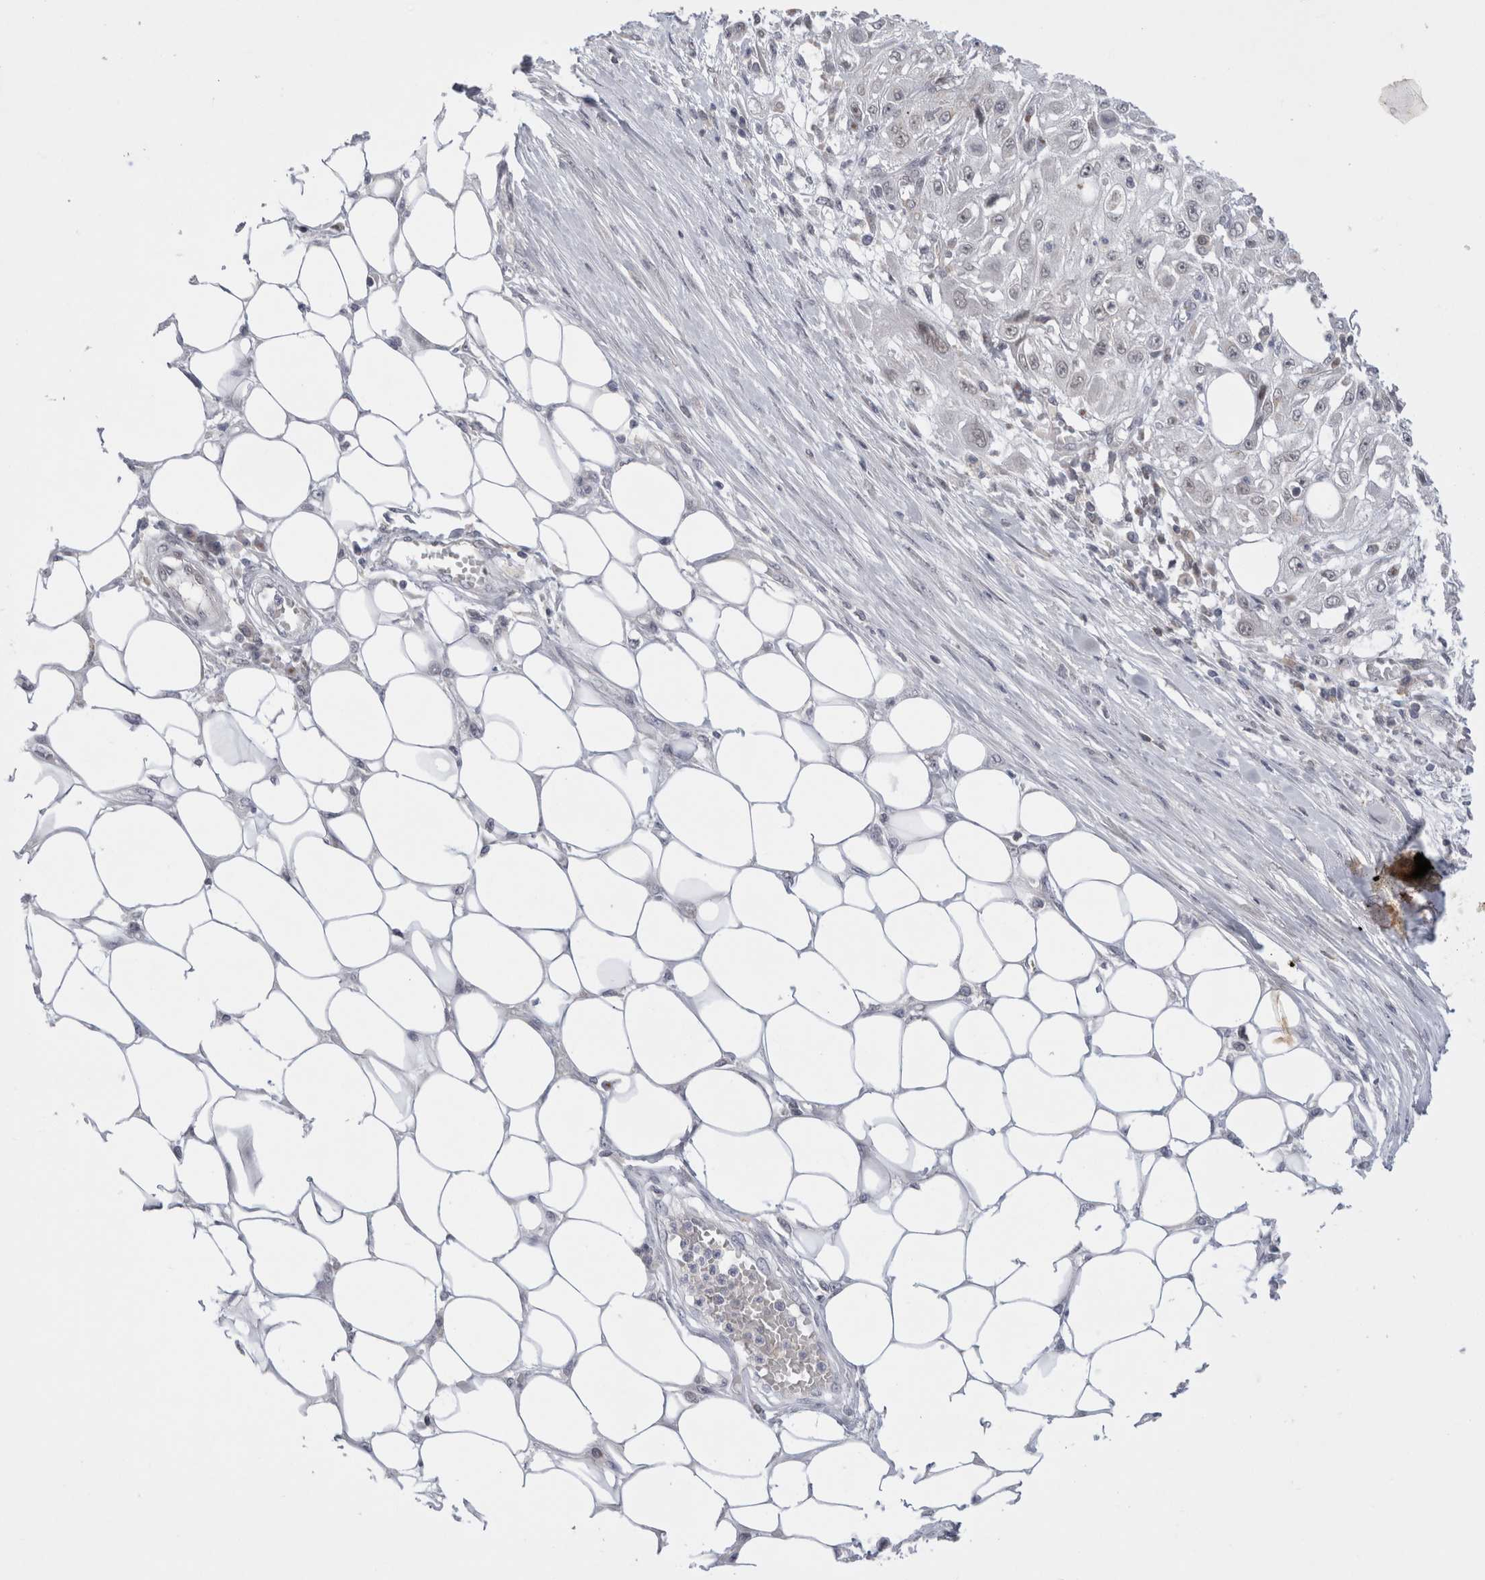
{"staining": {"intensity": "negative", "quantity": "none", "location": "none"}, "tissue": "skin cancer", "cell_type": "Tumor cells", "image_type": "cancer", "snomed": [{"axis": "morphology", "description": "Squamous cell carcinoma, NOS"}, {"axis": "morphology", "description": "Squamous cell carcinoma, metastatic, NOS"}, {"axis": "topography", "description": "Skin"}, {"axis": "topography", "description": "Lymph node"}], "caption": "Skin metastatic squamous cell carcinoma stained for a protein using immunohistochemistry shows no positivity tumor cells.", "gene": "CERS5", "patient": {"sex": "male", "age": 75}}